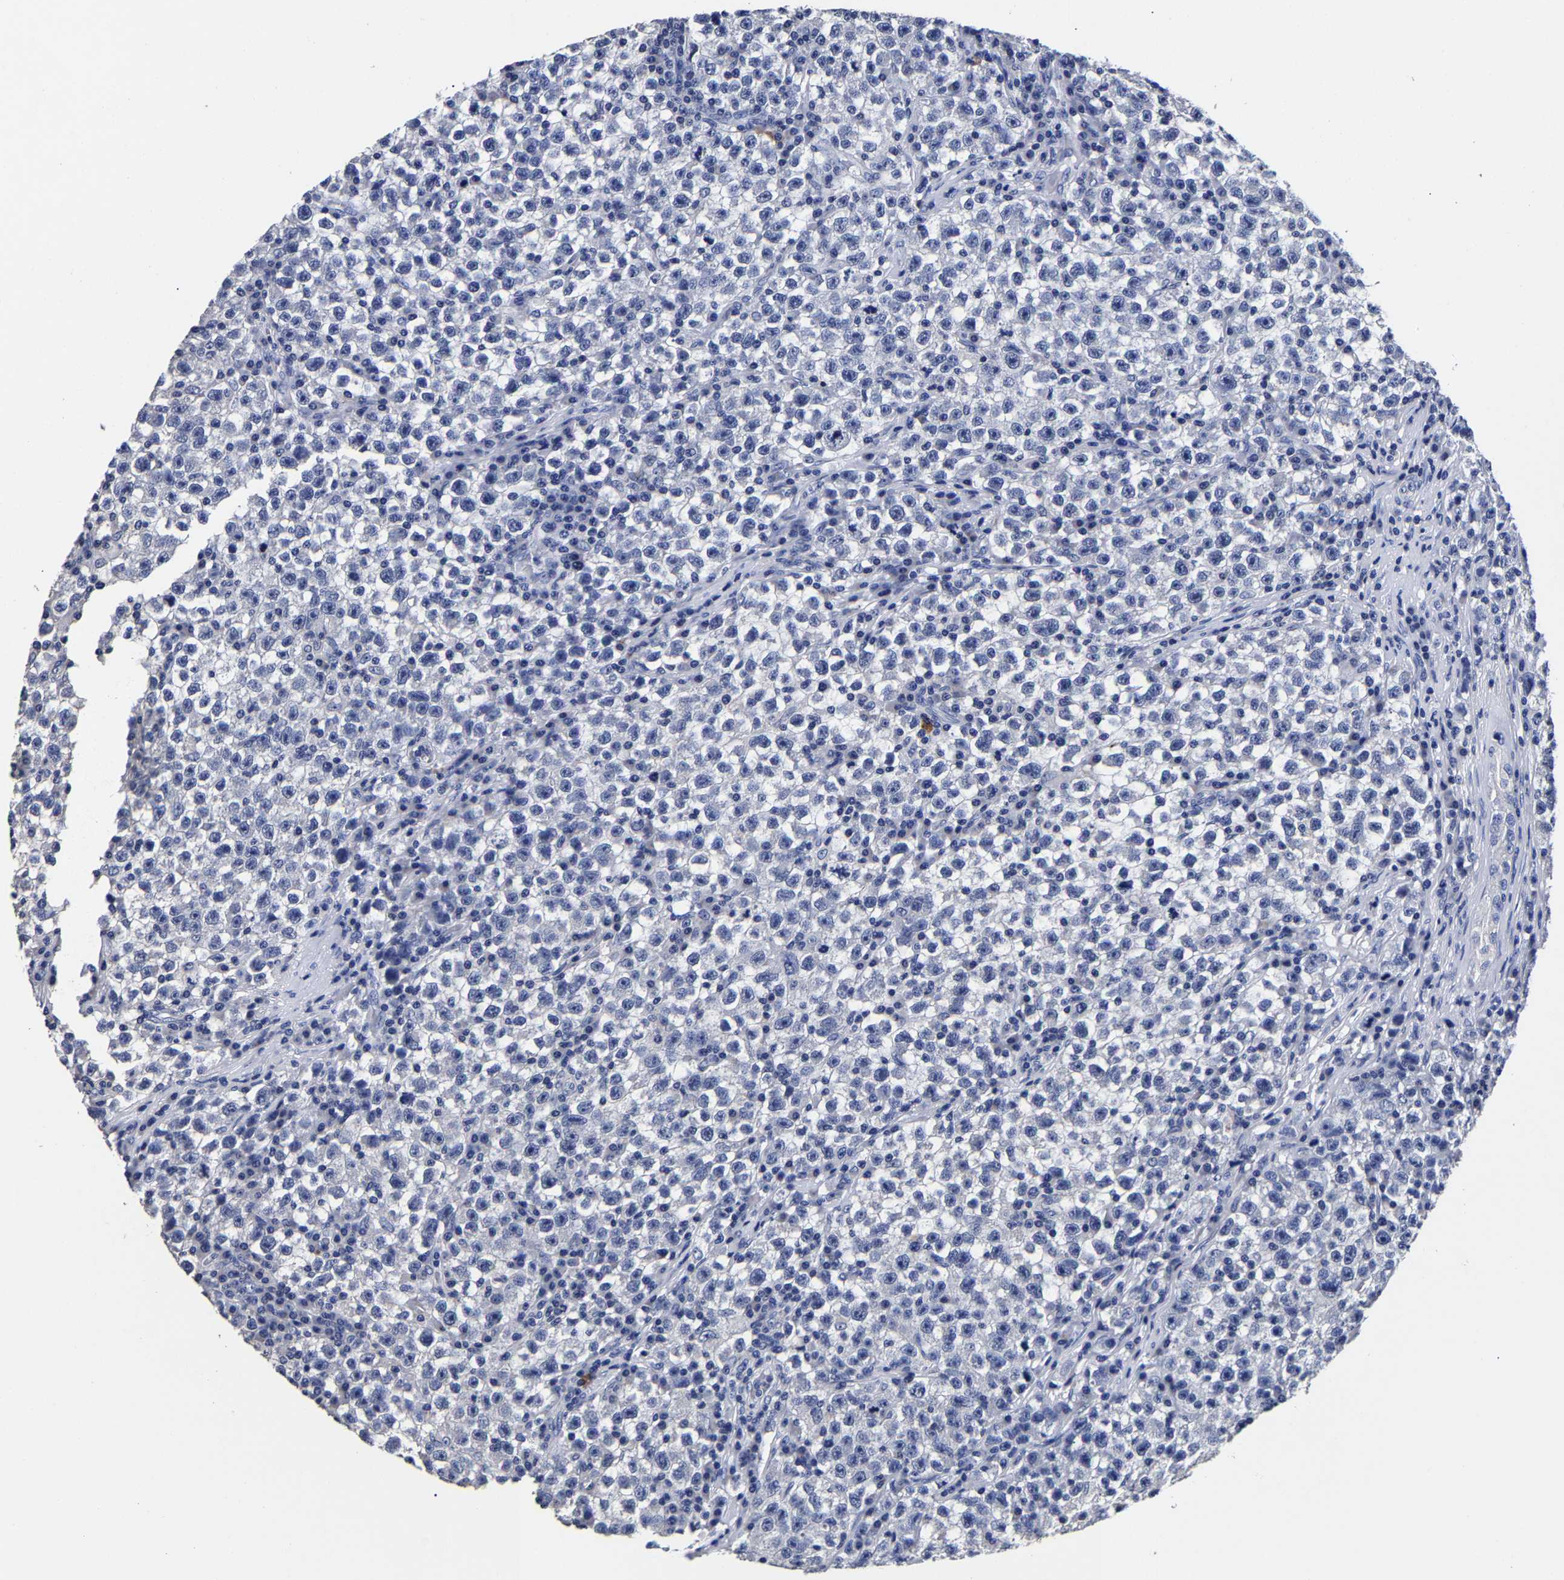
{"staining": {"intensity": "negative", "quantity": "none", "location": "none"}, "tissue": "testis cancer", "cell_type": "Tumor cells", "image_type": "cancer", "snomed": [{"axis": "morphology", "description": "Seminoma, NOS"}, {"axis": "topography", "description": "Testis"}], "caption": "Tumor cells show no significant positivity in testis cancer (seminoma).", "gene": "AKAP4", "patient": {"sex": "male", "age": 22}}